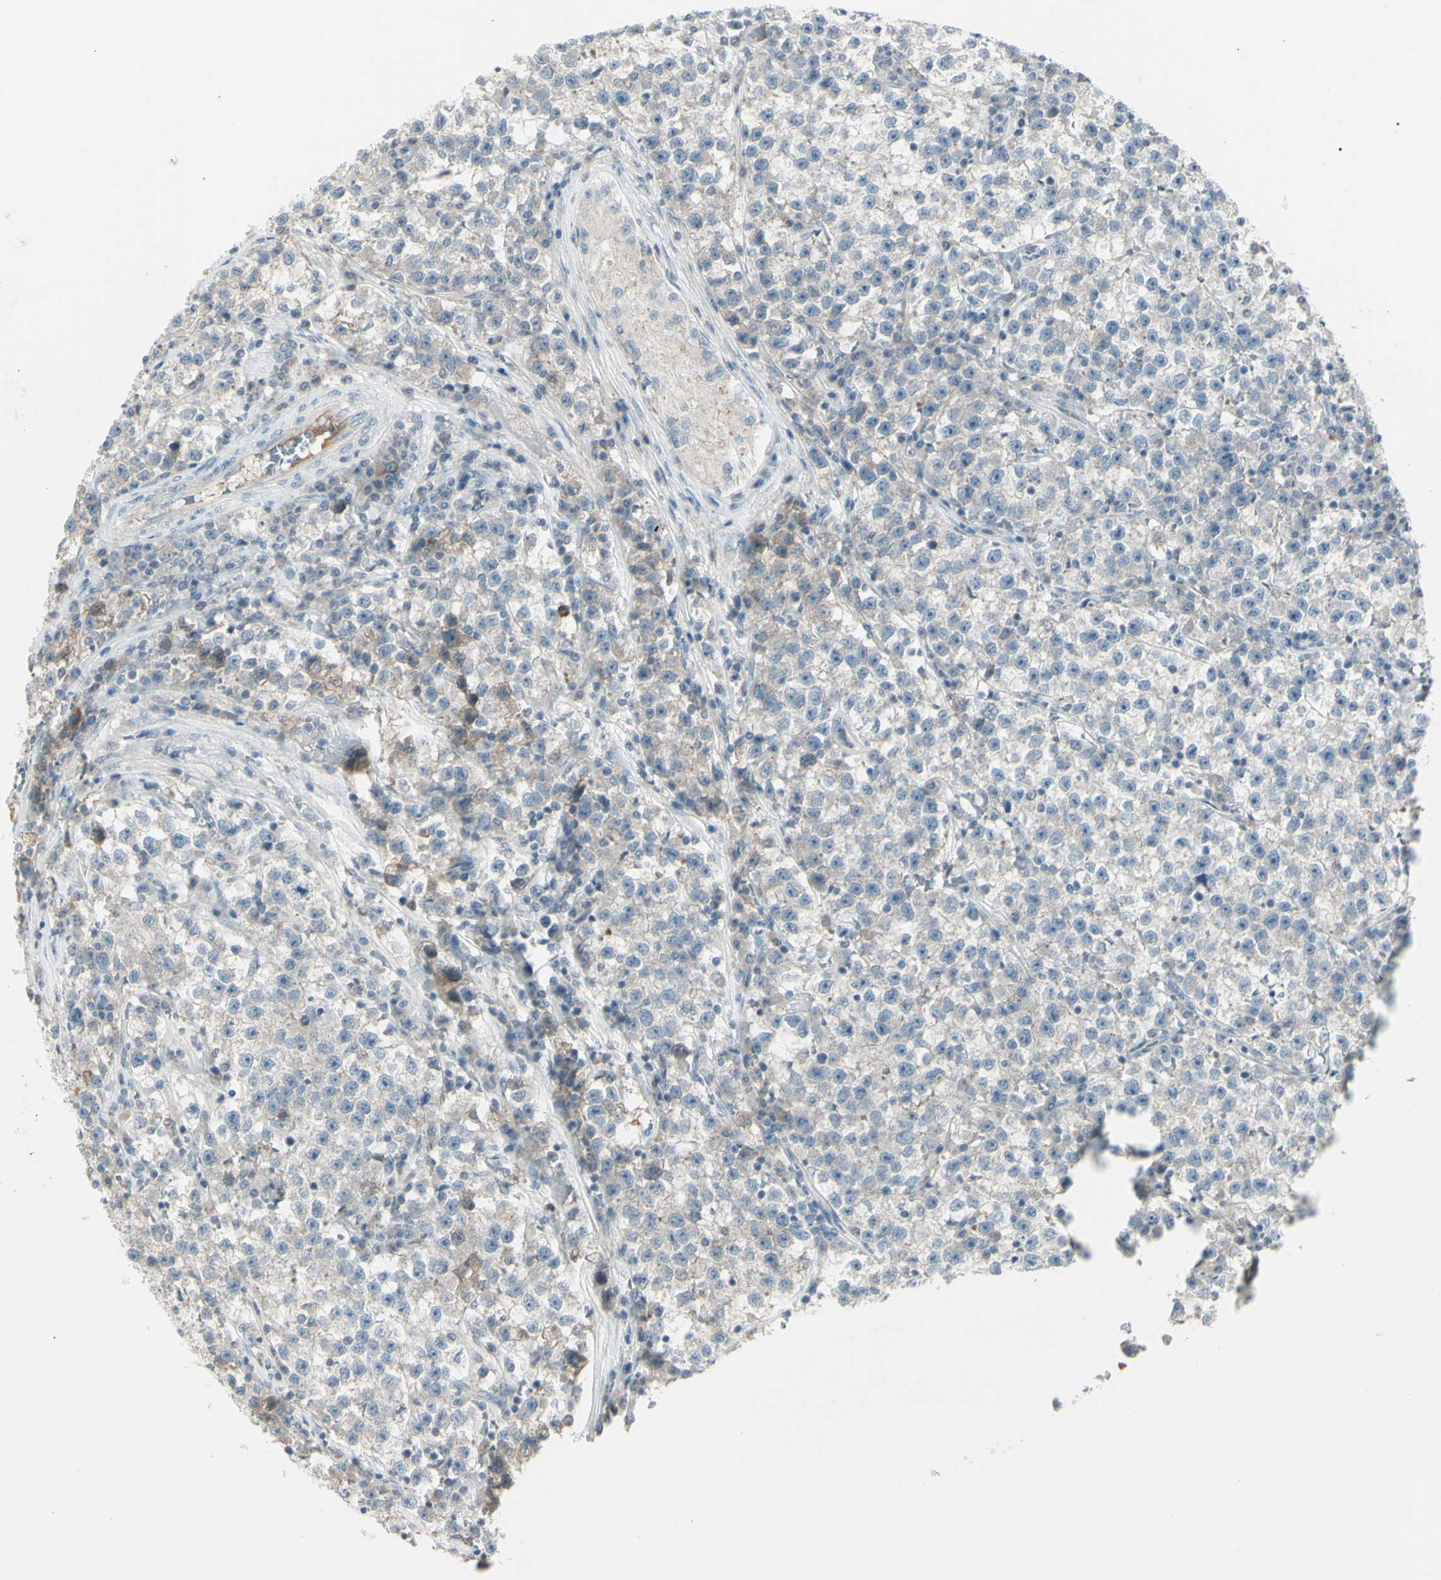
{"staining": {"intensity": "weak", "quantity": "25%-75%", "location": "cytoplasmic/membranous"}, "tissue": "testis cancer", "cell_type": "Tumor cells", "image_type": "cancer", "snomed": [{"axis": "morphology", "description": "Seminoma, NOS"}, {"axis": "topography", "description": "Testis"}], "caption": "Testis cancer was stained to show a protein in brown. There is low levels of weak cytoplasmic/membranous expression in about 25%-75% of tumor cells.", "gene": "SH3GL2", "patient": {"sex": "male", "age": 22}}